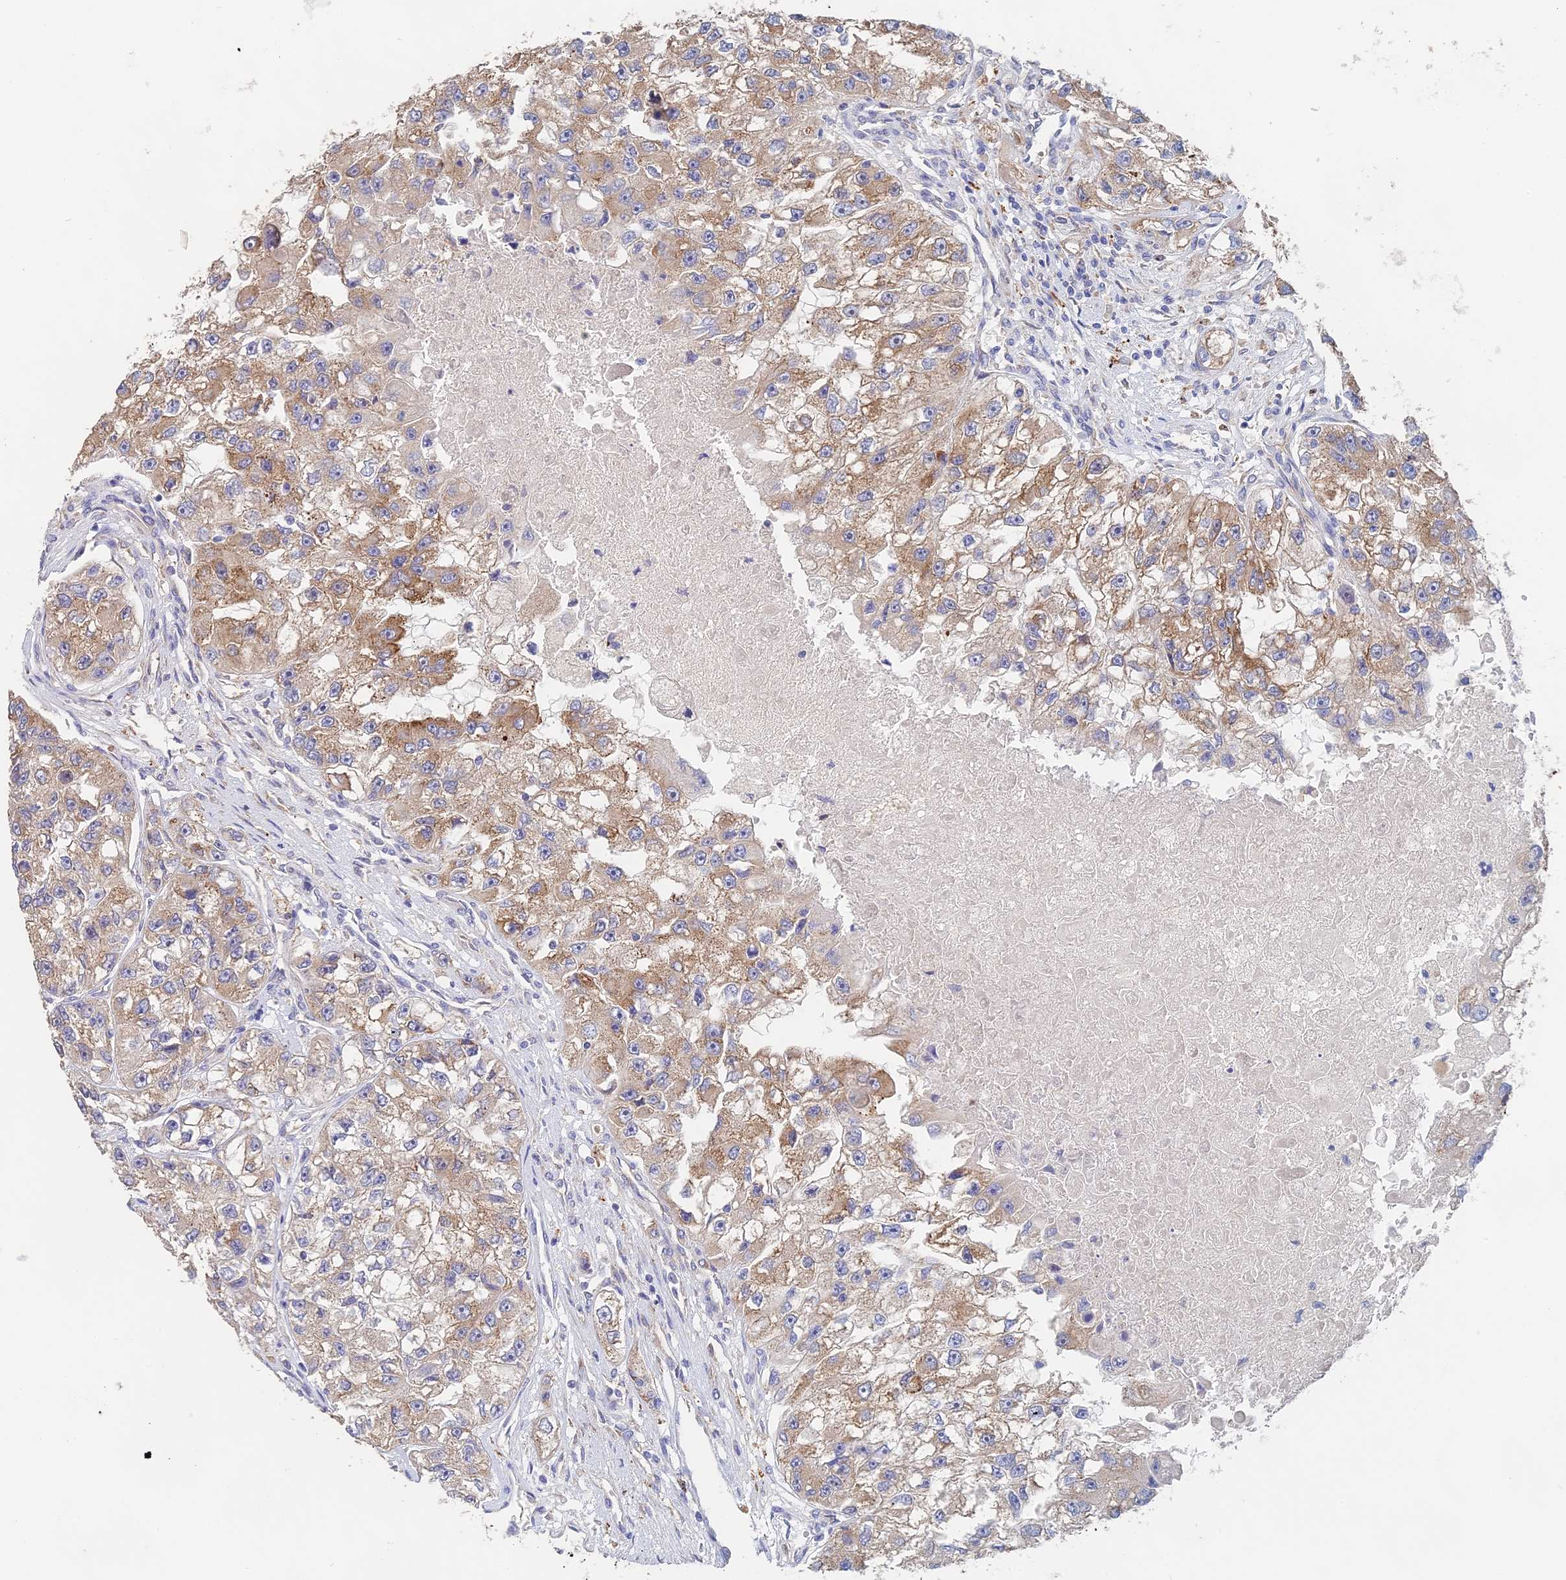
{"staining": {"intensity": "moderate", "quantity": ">75%", "location": "cytoplasmic/membranous"}, "tissue": "renal cancer", "cell_type": "Tumor cells", "image_type": "cancer", "snomed": [{"axis": "morphology", "description": "Adenocarcinoma, NOS"}, {"axis": "topography", "description": "Kidney"}], "caption": "DAB (3,3'-diaminobenzidine) immunohistochemical staining of renal cancer exhibits moderate cytoplasmic/membranous protein expression in about >75% of tumor cells. The protein of interest is shown in brown color, while the nuclei are stained blue.", "gene": "ELOF1", "patient": {"sex": "male", "age": 63}}